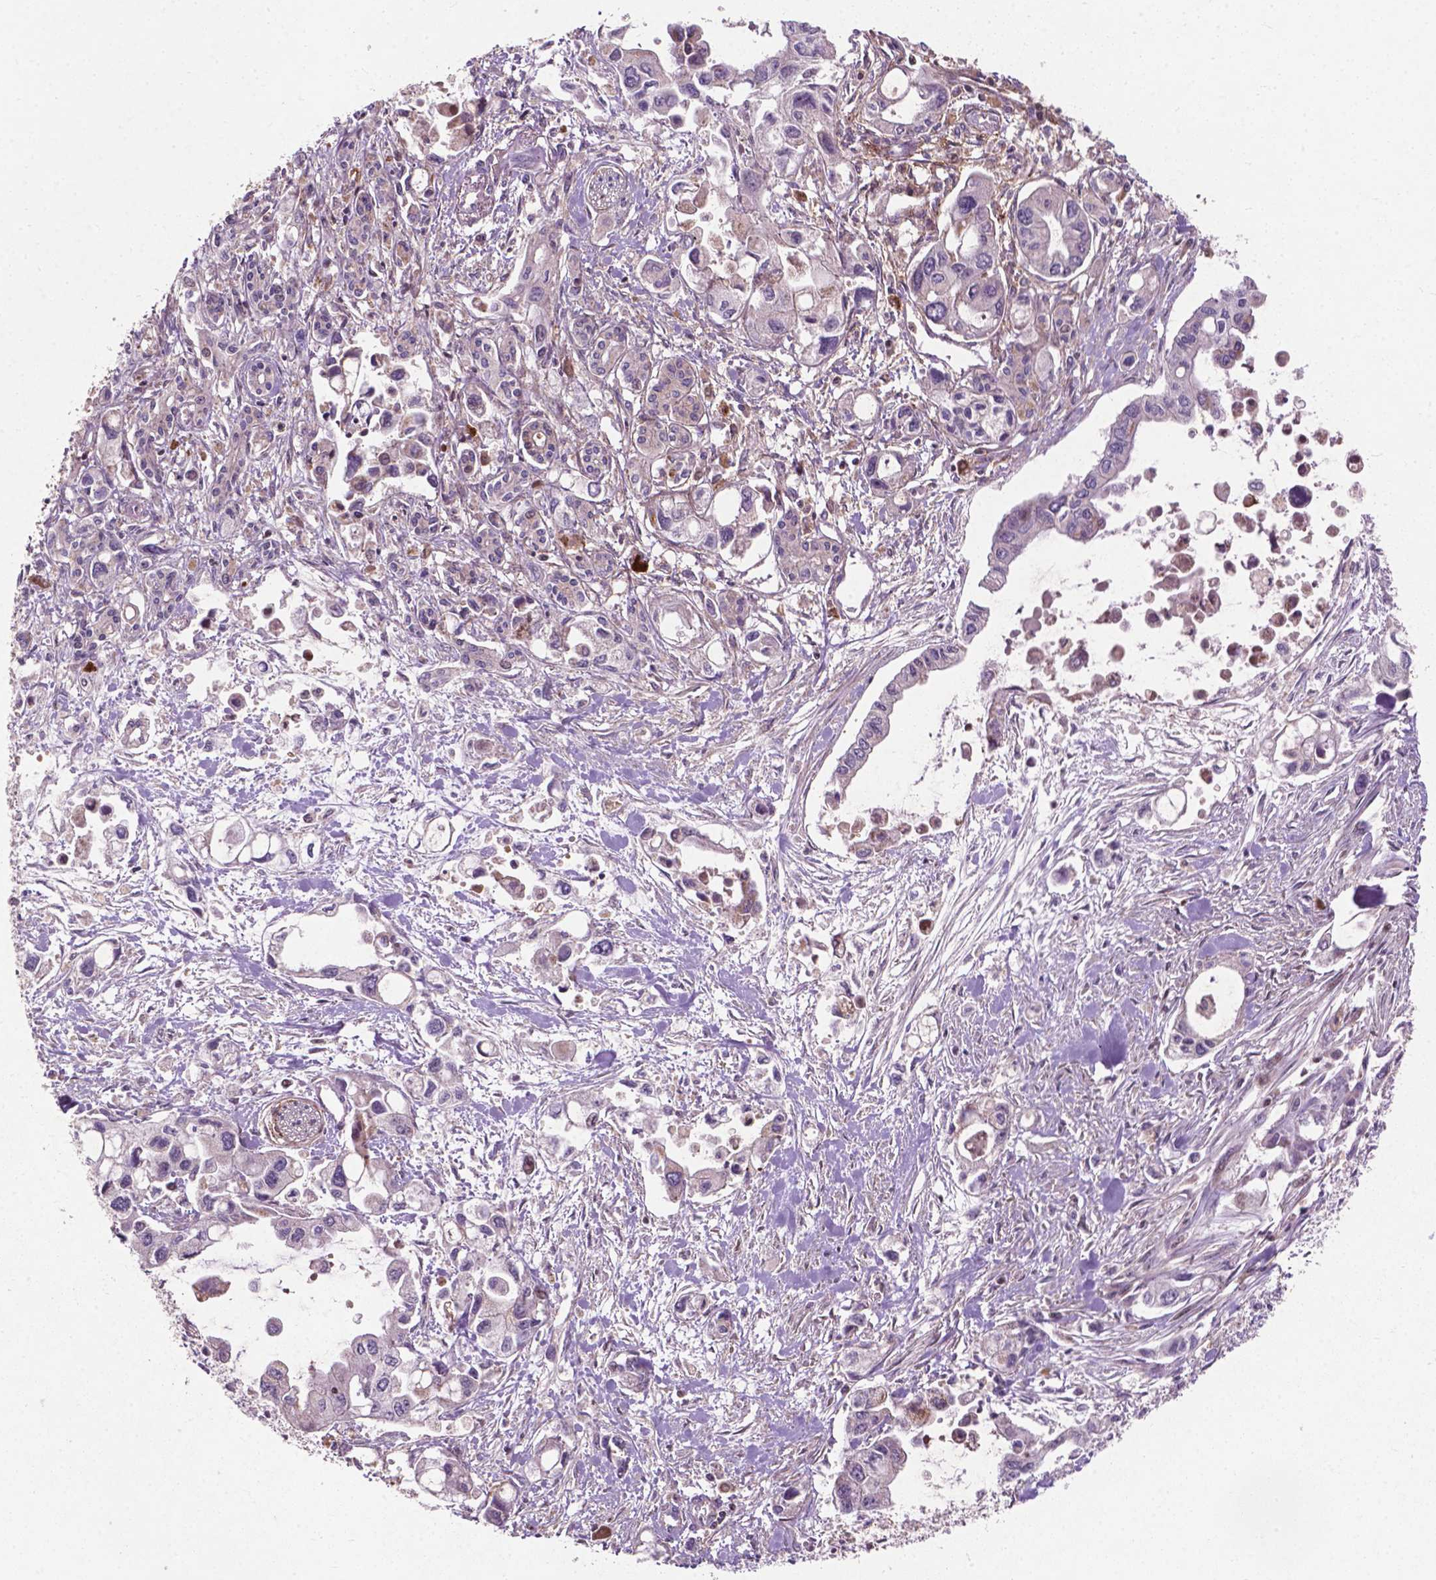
{"staining": {"intensity": "negative", "quantity": "none", "location": "none"}, "tissue": "pancreatic cancer", "cell_type": "Tumor cells", "image_type": "cancer", "snomed": [{"axis": "morphology", "description": "Adenocarcinoma, NOS"}, {"axis": "topography", "description": "Pancreas"}], "caption": "DAB immunohistochemical staining of pancreatic cancer exhibits no significant expression in tumor cells.", "gene": "B3GALNT2", "patient": {"sex": "female", "age": 61}}